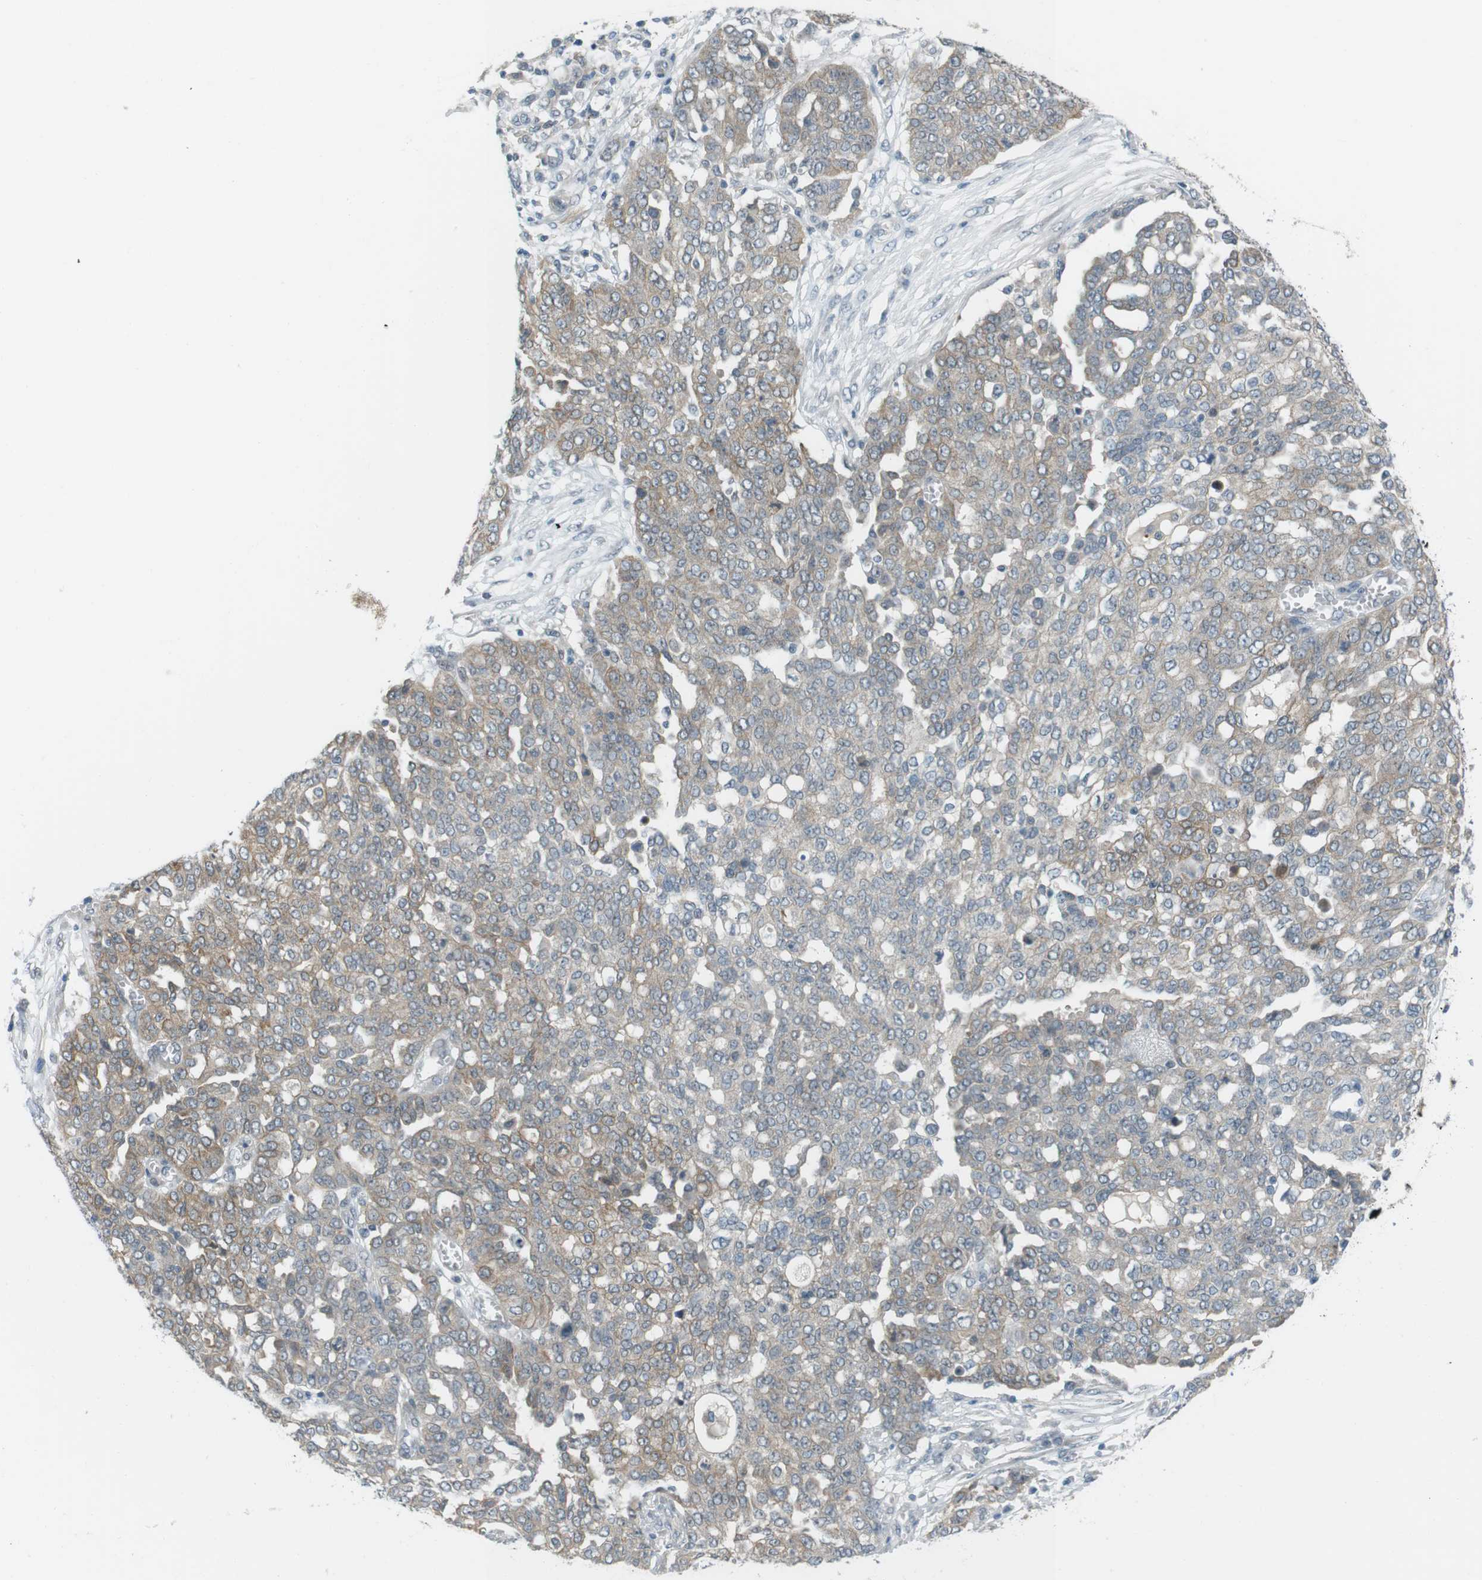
{"staining": {"intensity": "weak", "quantity": "25%-75%", "location": "cytoplasmic/membranous"}, "tissue": "ovarian cancer", "cell_type": "Tumor cells", "image_type": "cancer", "snomed": [{"axis": "morphology", "description": "Cystadenocarcinoma, serous, NOS"}, {"axis": "topography", "description": "Soft tissue"}, {"axis": "topography", "description": "Ovary"}], "caption": "Approximately 25%-75% of tumor cells in ovarian serous cystadenocarcinoma demonstrate weak cytoplasmic/membranous protein staining as visualized by brown immunohistochemical staining.", "gene": "RTN3", "patient": {"sex": "female", "age": 57}}